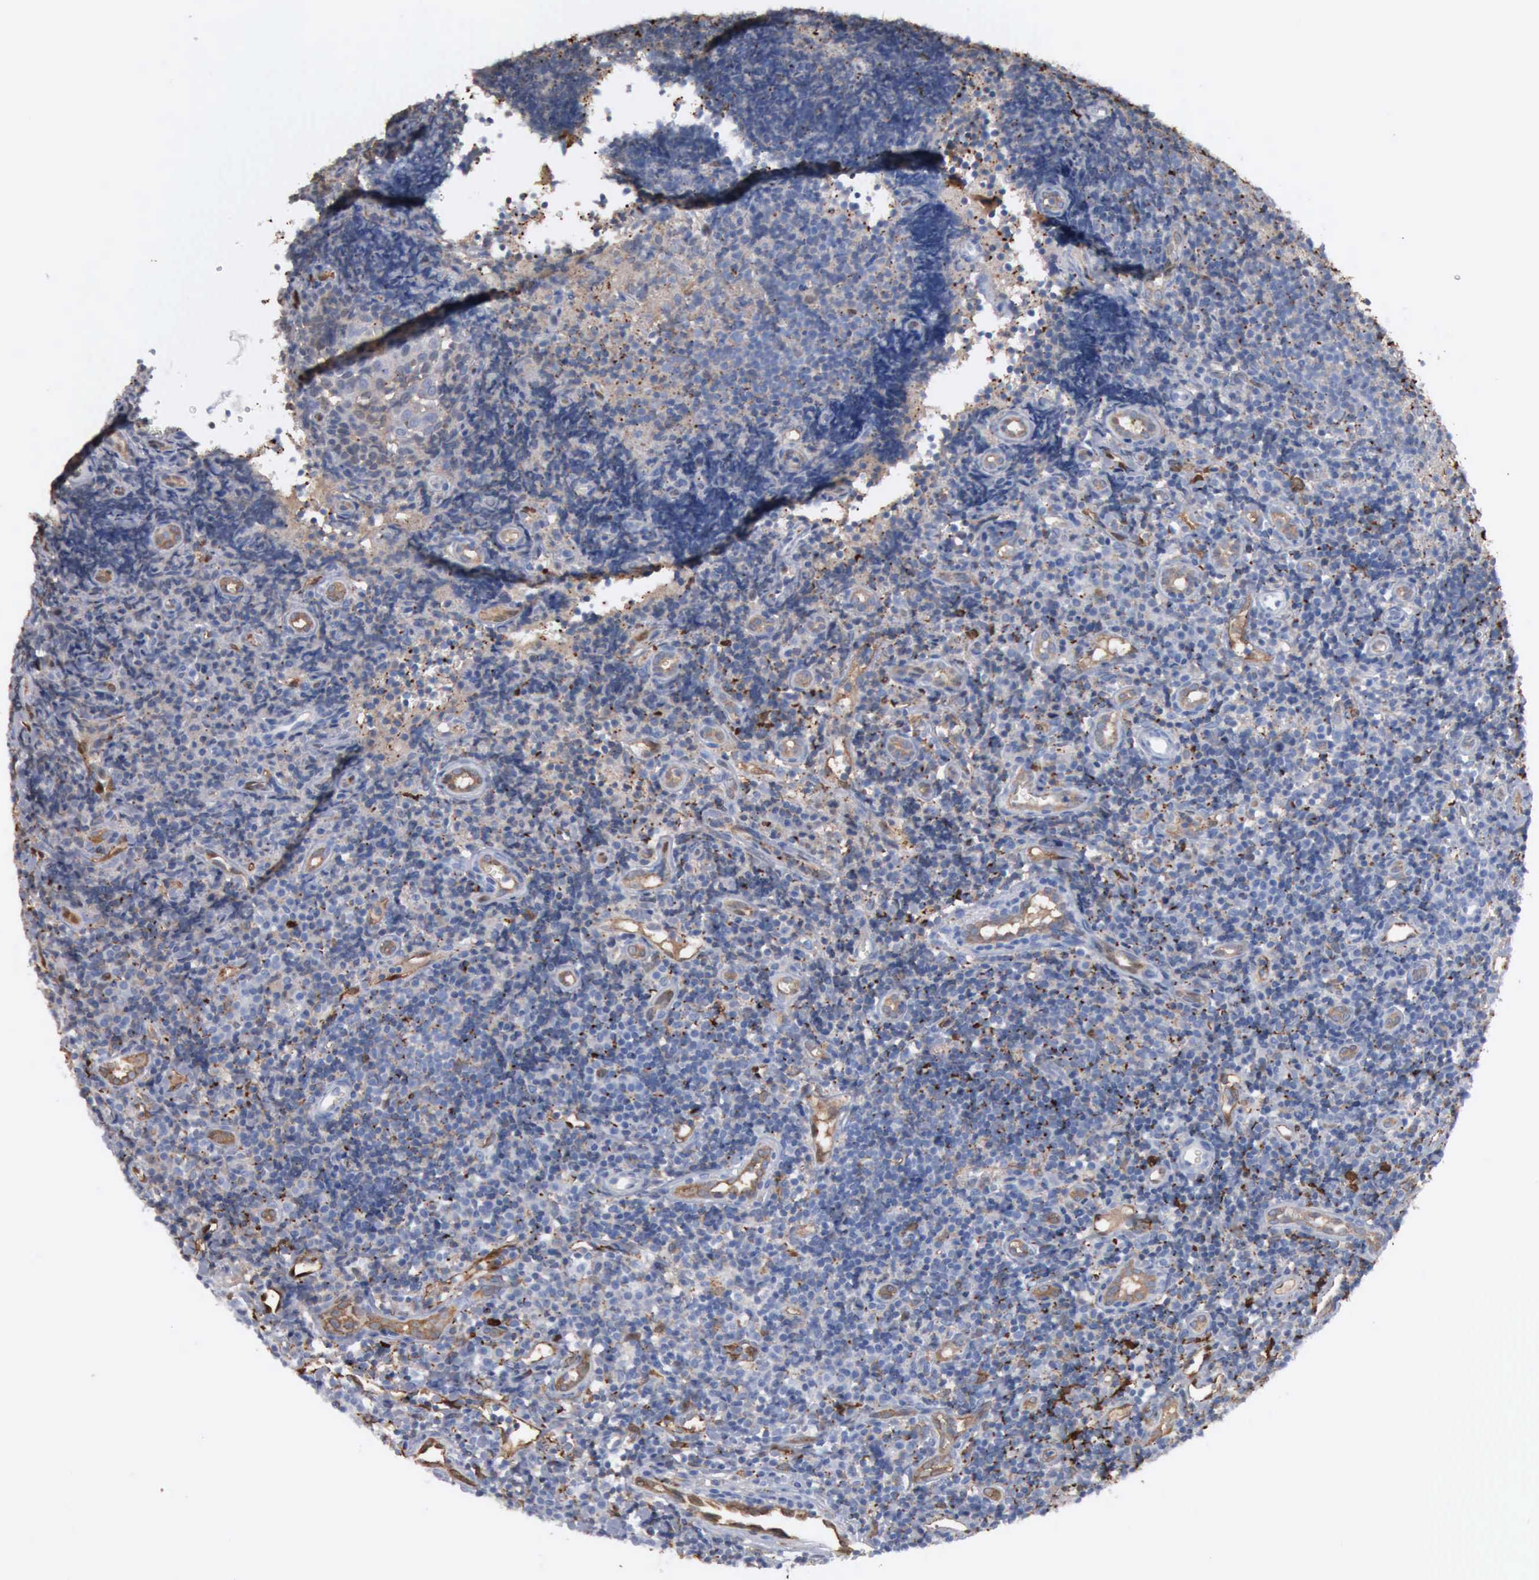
{"staining": {"intensity": "weak", "quantity": "25%-75%", "location": "cytoplasmic/membranous"}, "tissue": "tonsil", "cell_type": "Germinal center cells", "image_type": "normal", "snomed": [{"axis": "morphology", "description": "Normal tissue, NOS"}, {"axis": "topography", "description": "Tonsil"}], "caption": "Germinal center cells display low levels of weak cytoplasmic/membranous staining in approximately 25%-75% of cells in benign tonsil.", "gene": "FSCN1", "patient": {"sex": "female", "age": 58}}